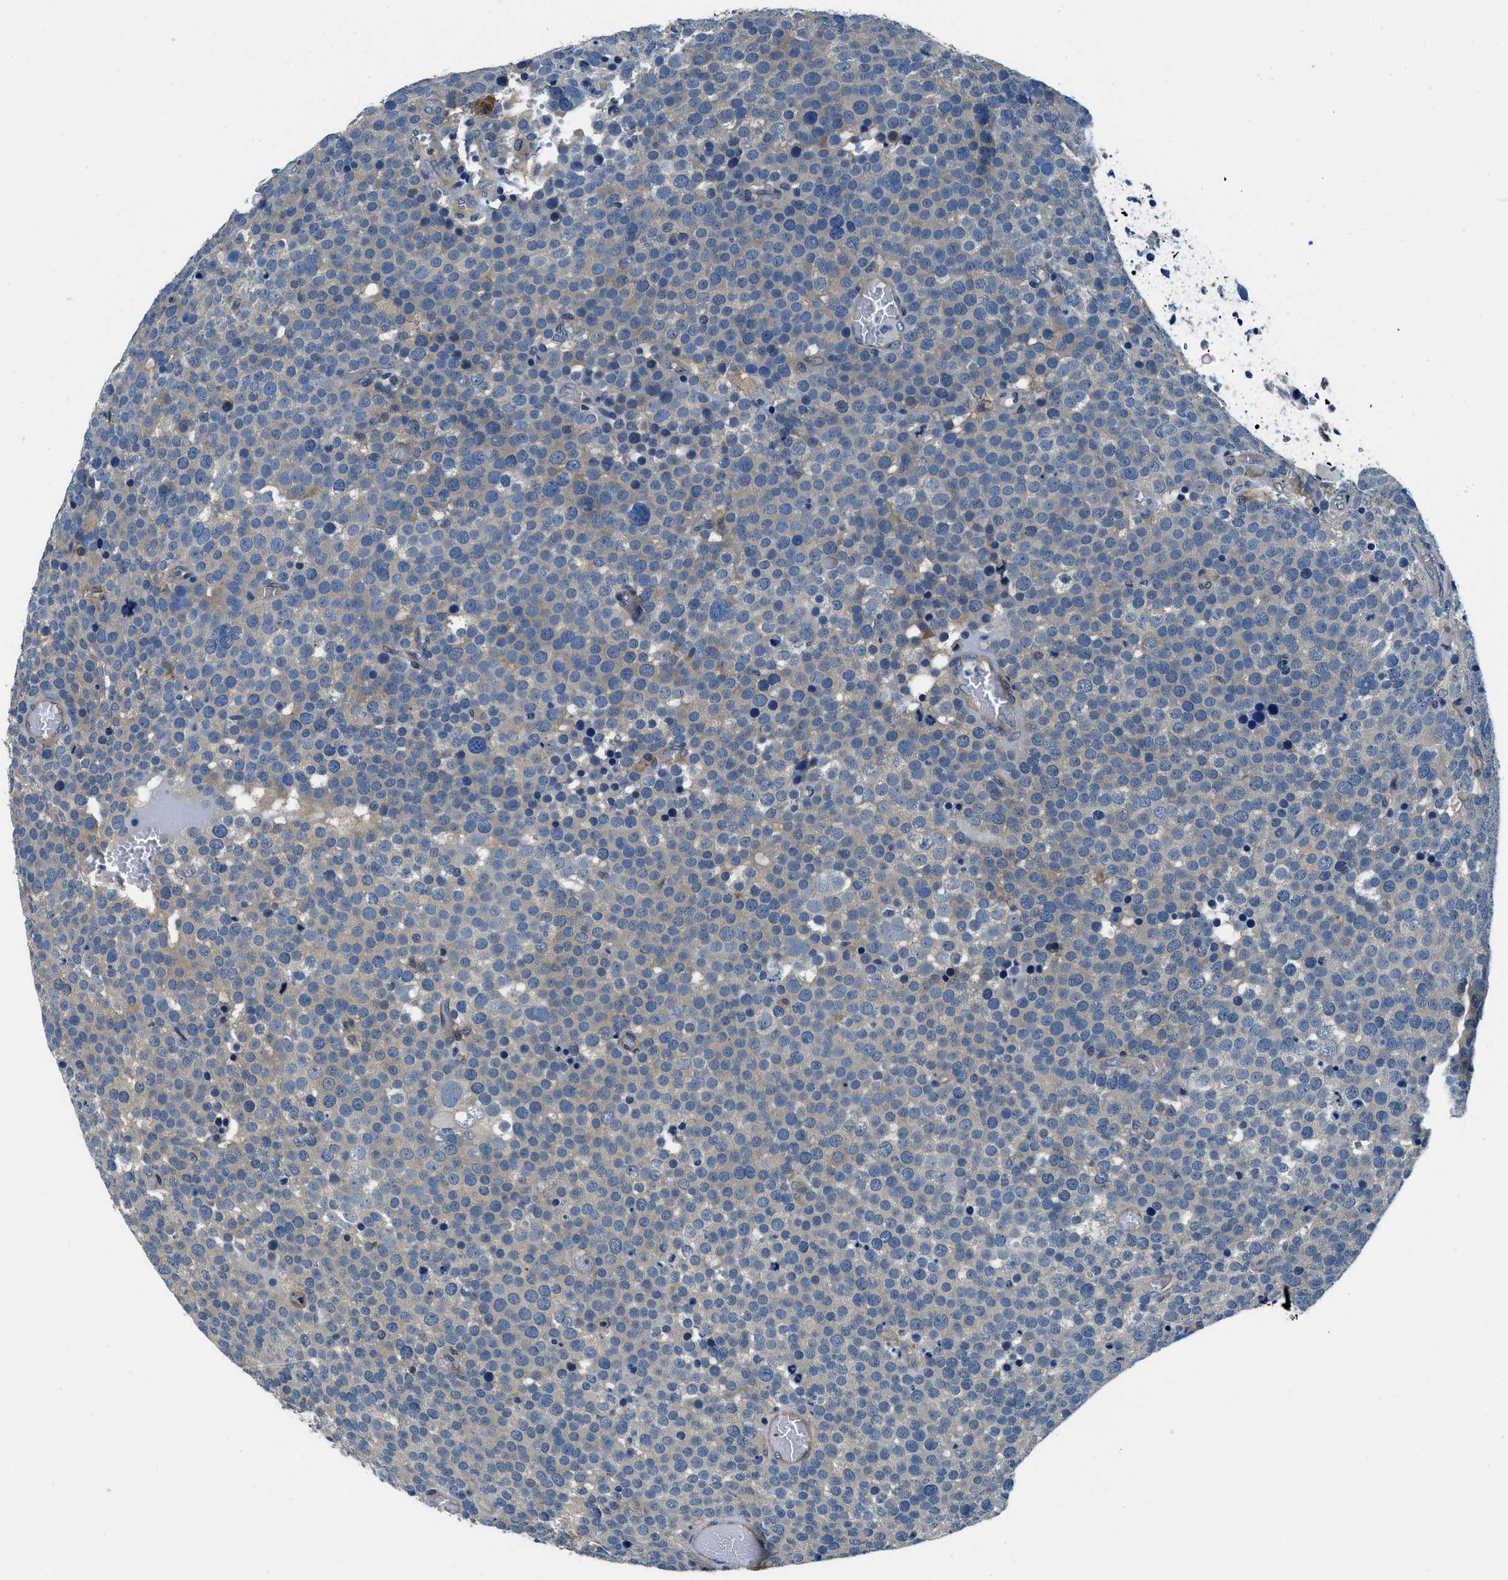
{"staining": {"intensity": "weak", "quantity": ">75%", "location": "cytoplasmic/membranous"}, "tissue": "testis cancer", "cell_type": "Tumor cells", "image_type": "cancer", "snomed": [{"axis": "morphology", "description": "Normal tissue, NOS"}, {"axis": "morphology", "description": "Seminoma, NOS"}, {"axis": "topography", "description": "Testis"}], "caption": "Immunohistochemistry (IHC) (DAB (3,3'-diaminobenzidine)) staining of seminoma (testis) demonstrates weak cytoplasmic/membranous protein expression in approximately >75% of tumor cells.", "gene": "TWF1", "patient": {"sex": "male", "age": 71}}